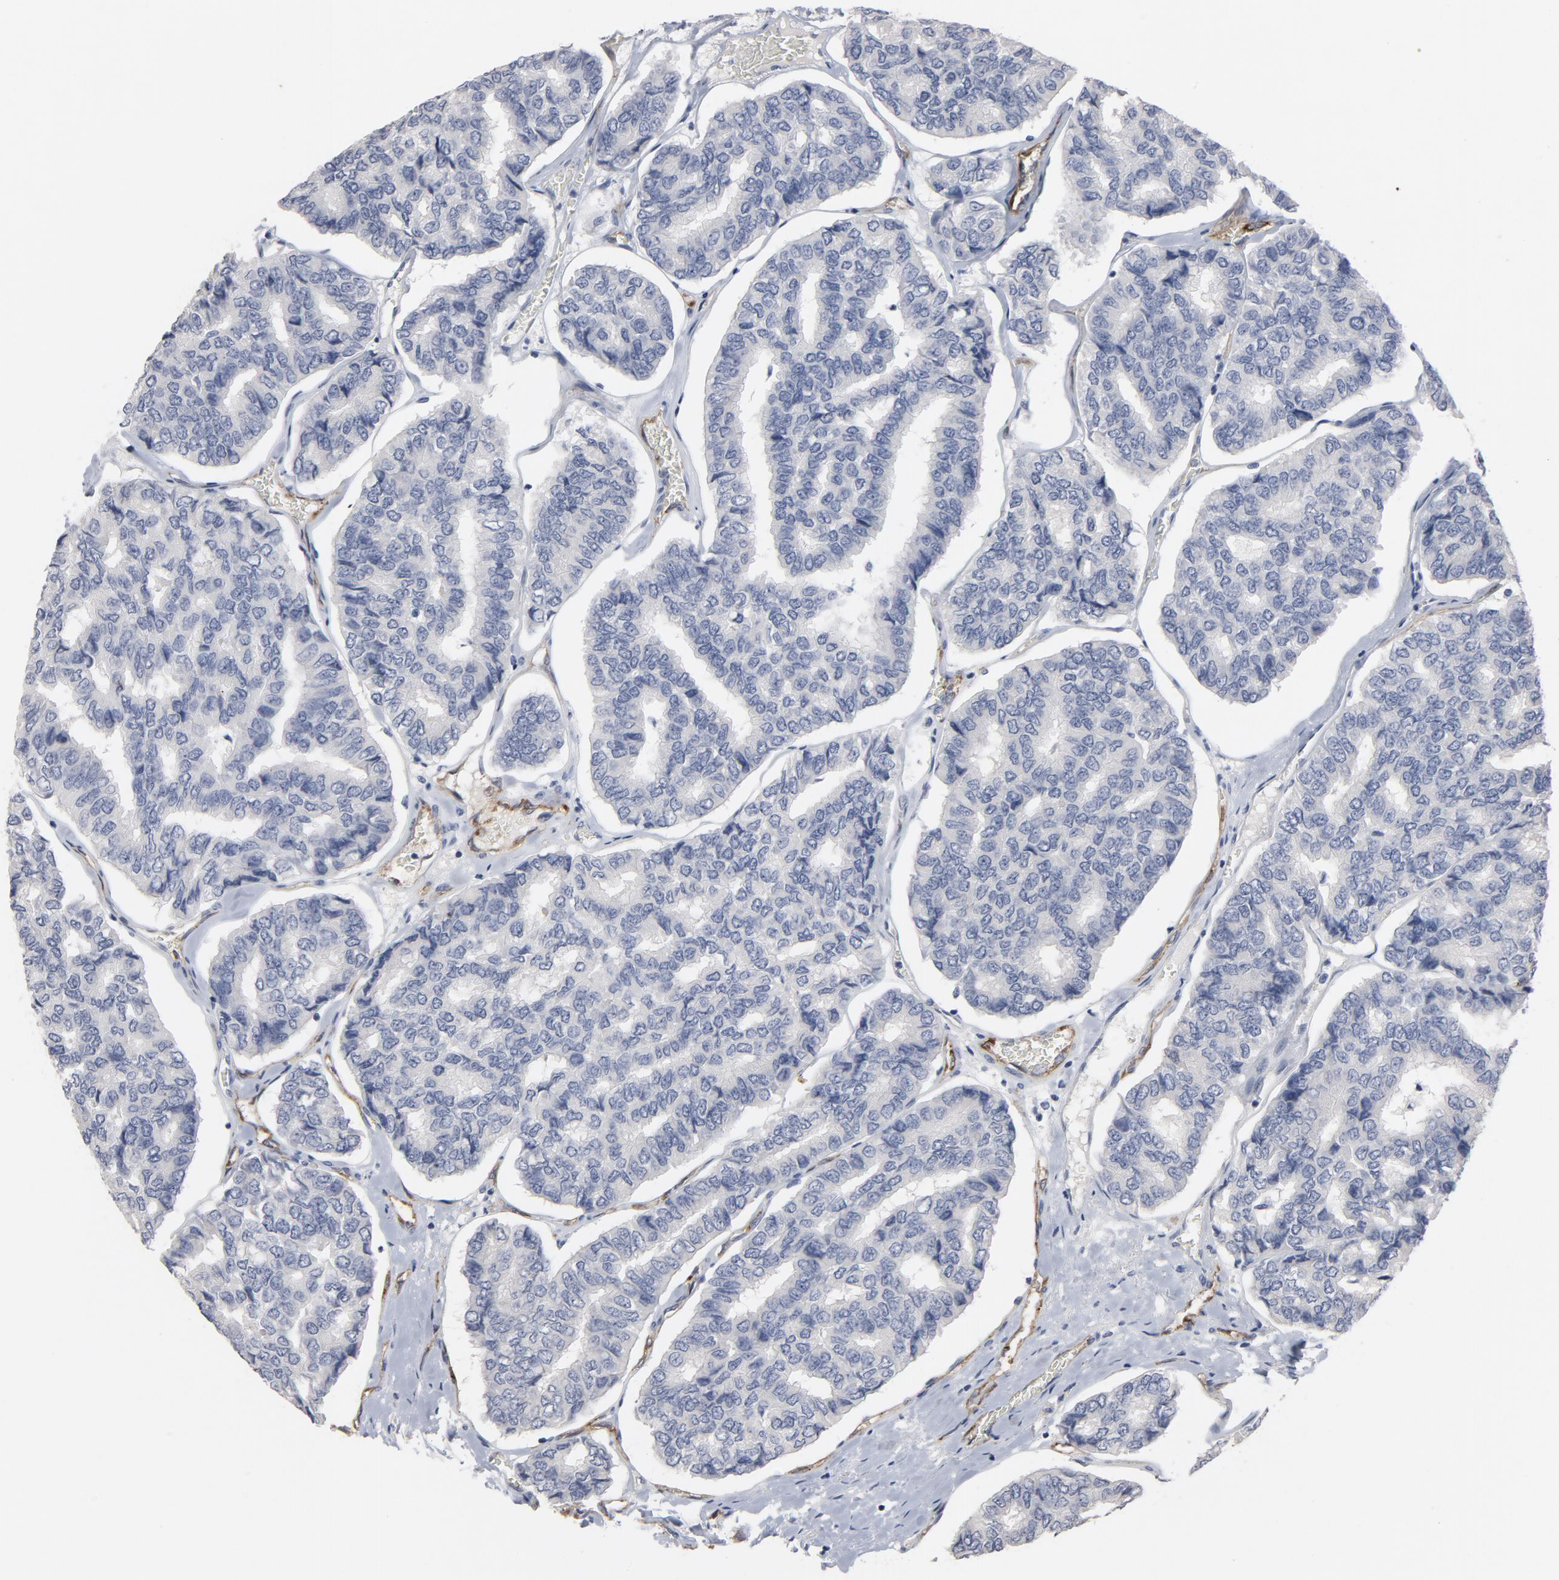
{"staining": {"intensity": "negative", "quantity": "none", "location": "none"}, "tissue": "thyroid cancer", "cell_type": "Tumor cells", "image_type": "cancer", "snomed": [{"axis": "morphology", "description": "Papillary adenocarcinoma, NOS"}, {"axis": "topography", "description": "Thyroid gland"}], "caption": "Human thyroid cancer stained for a protein using immunohistochemistry exhibits no expression in tumor cells.", "gene": "KDR", "patient": {"sex": "female", "age": 35}}